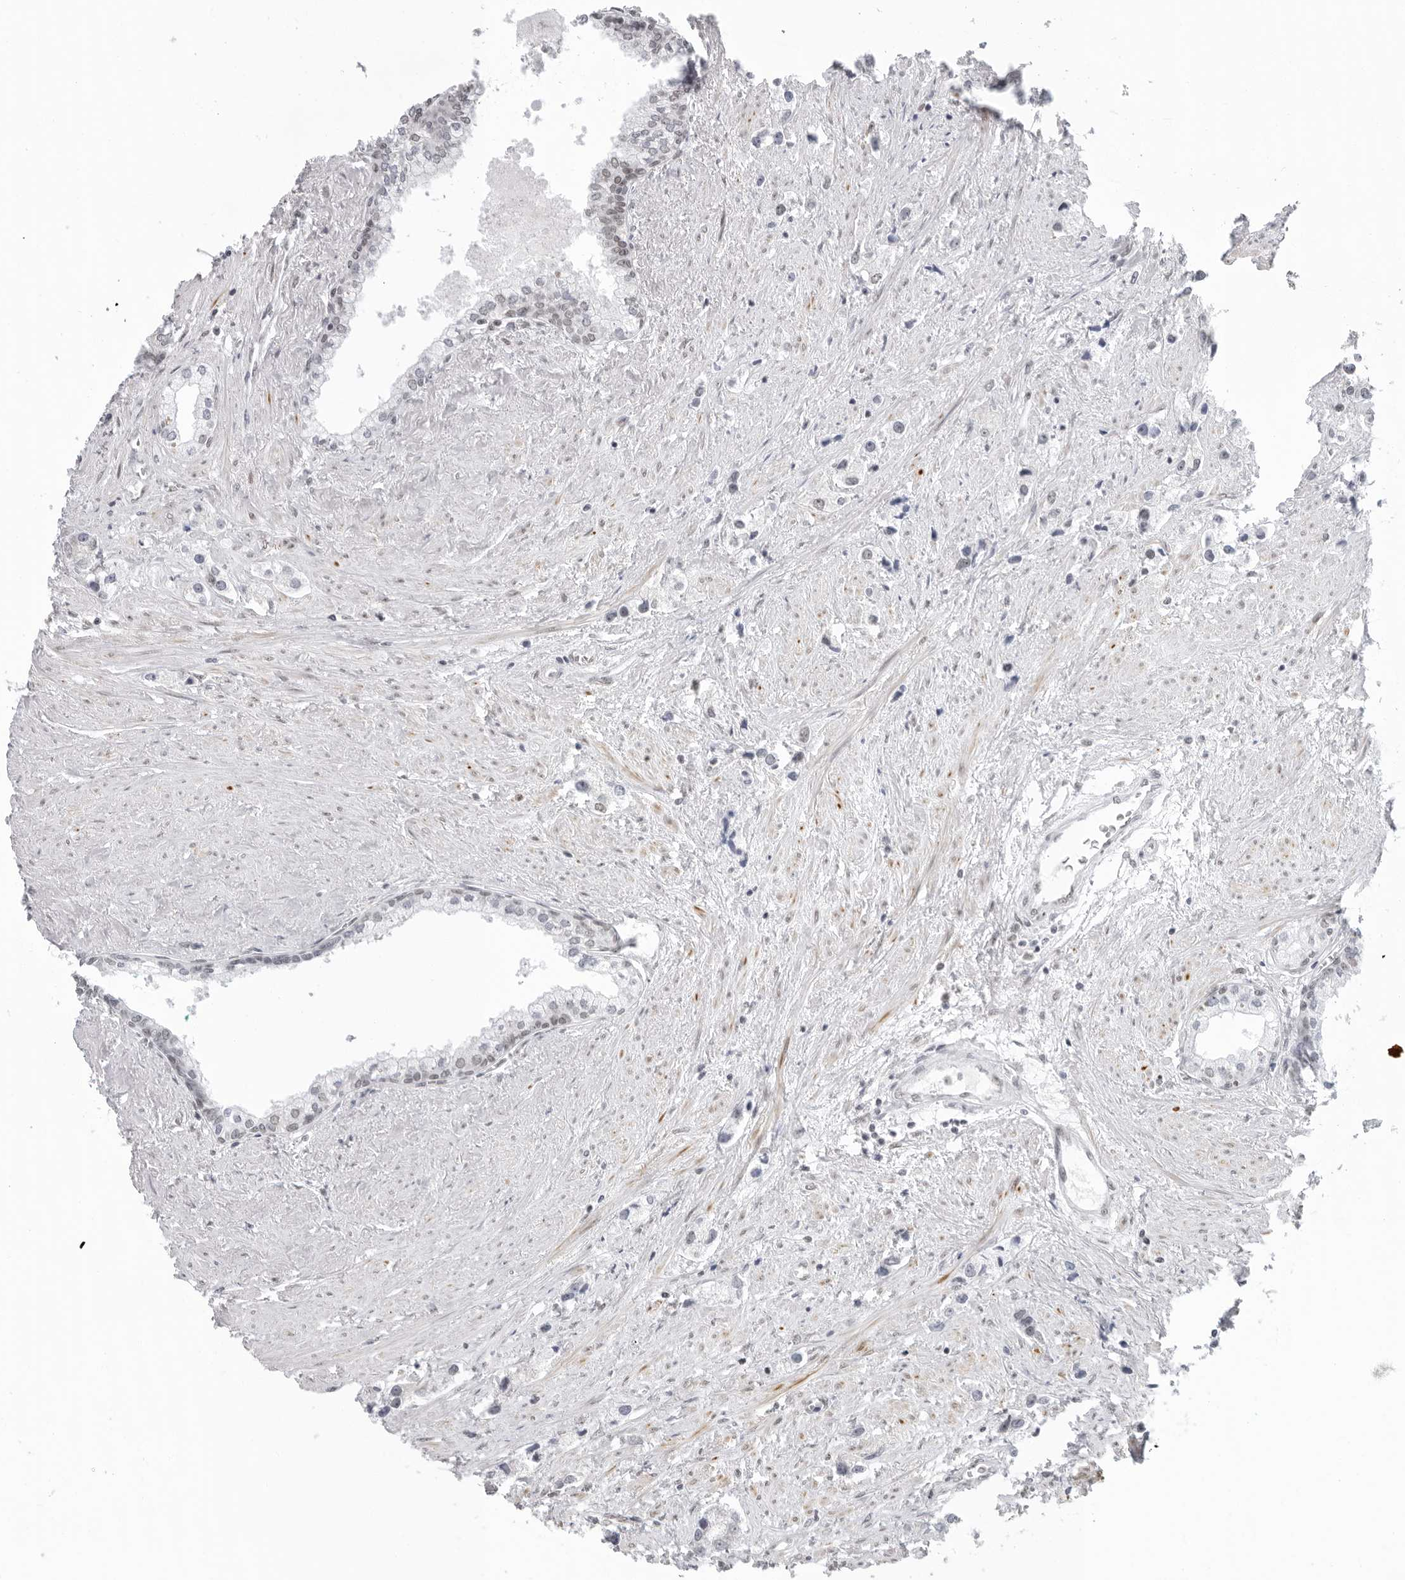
{"staining": {"intensity": "negative", "quantity": "none", "location": "none"}, "tissue": "prostate cancer", "cell_type": "Tumor cells", "image_type": "cancer", "snomed": [{"axis": "morphology", "description": "Adenocarcinoma, High grade"}, {"axis": "topography", "description": "Prostate"}], "caption": "Prostate adenocarcinoma (high-grade) was stained to show a protein in brown. There is no significant staining in tumor cells.", "gene": "FOXK2", "patient": {"sex": "male", "age": 66}}